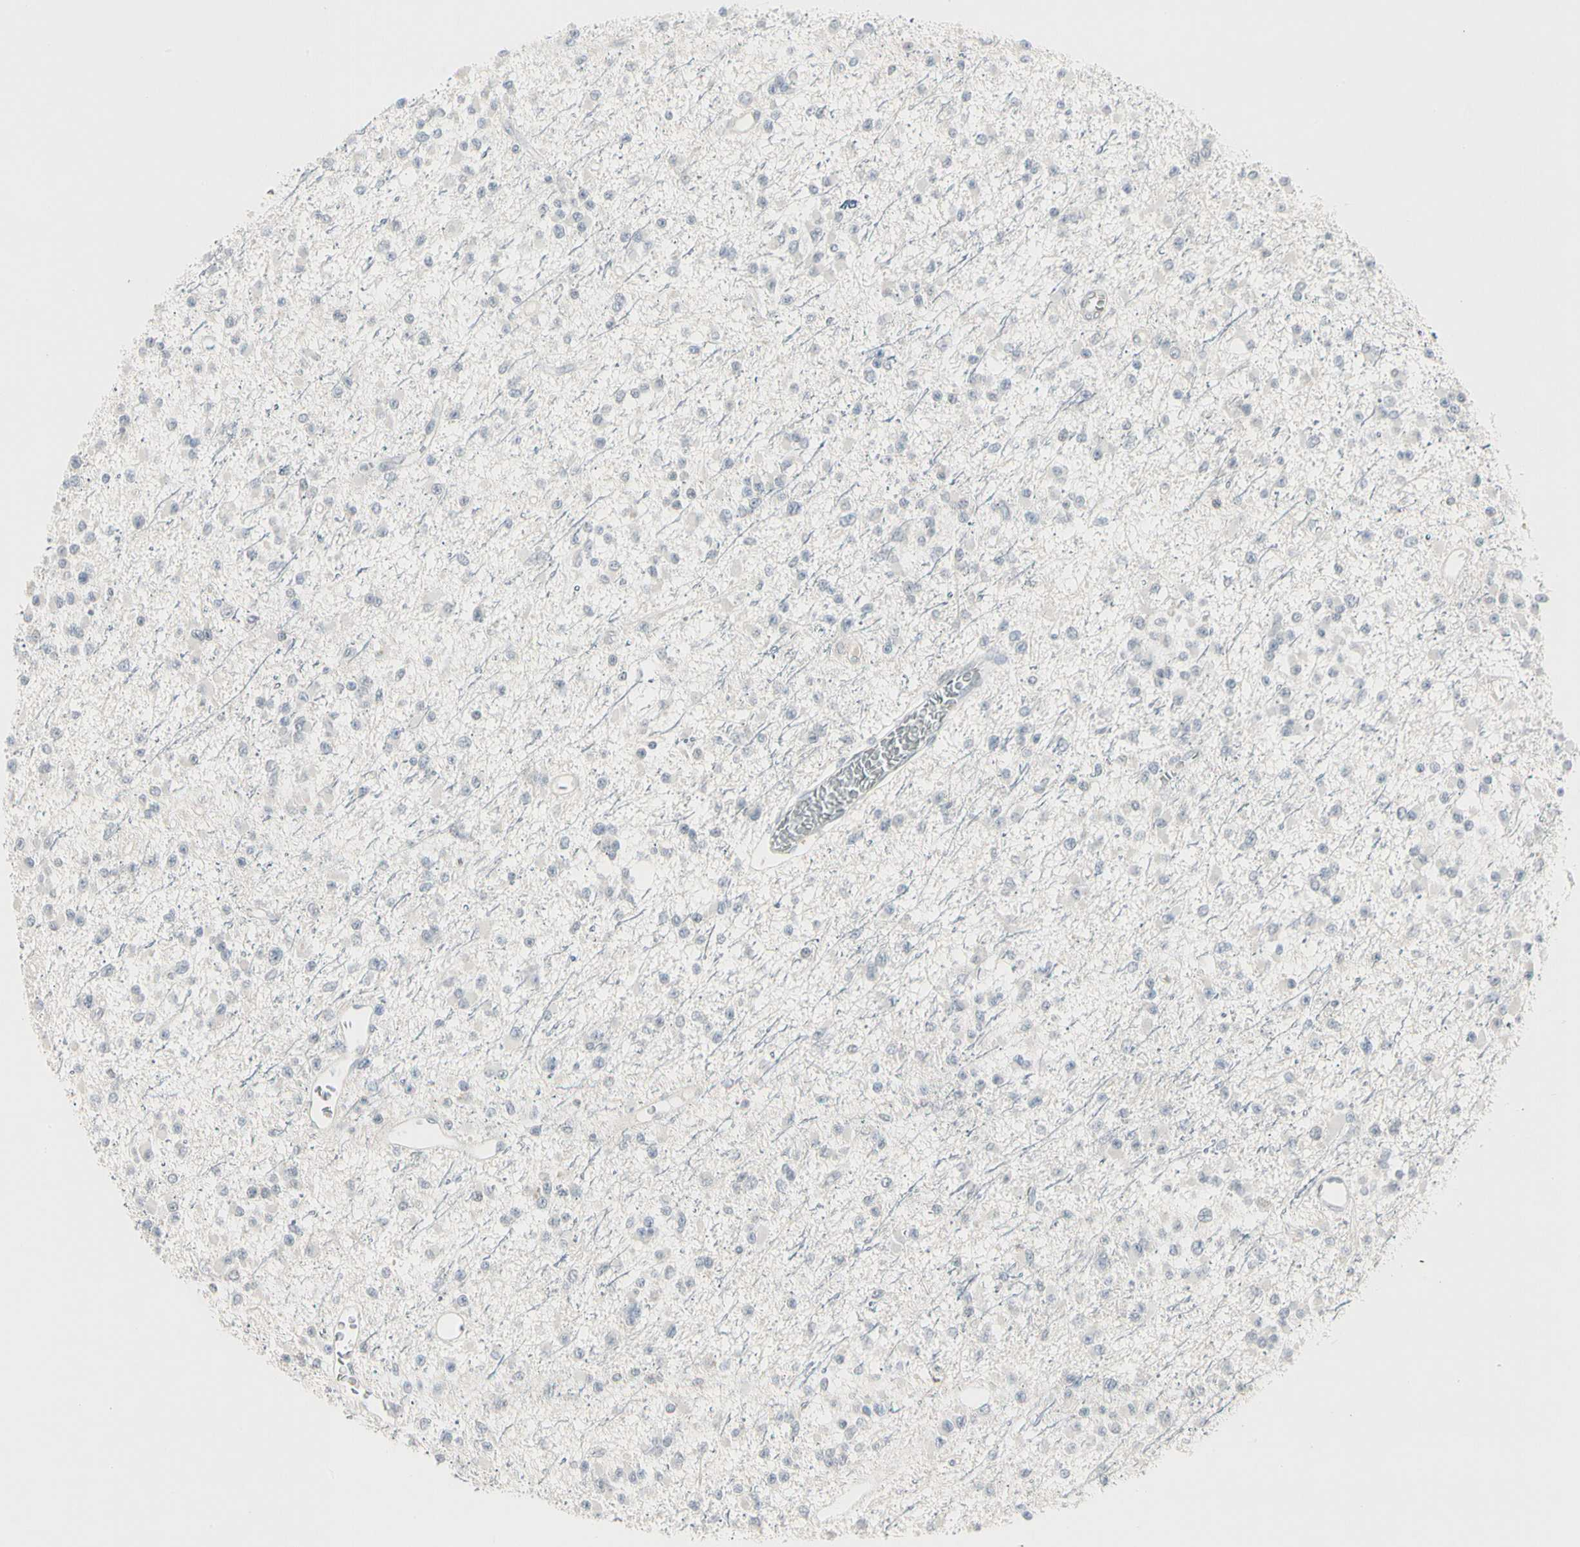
{"staining": {"intensity": "negative", "quantity": "none", "location": "none"}, "tissue": "glioma", "cell_type": "Tumor cells", "image_type": "cancer", "snomed": [{"axis": "morphology", "description": "Glioma, malignant, Low grade"}, {"axis": "topography", "description": "Brain"}], "caption": "Glioma was stained to show a protein in brown. There is no significant staining in tumor cells.", "gene": "DMPK", "patient": {"sex": "female", "age": 22}}